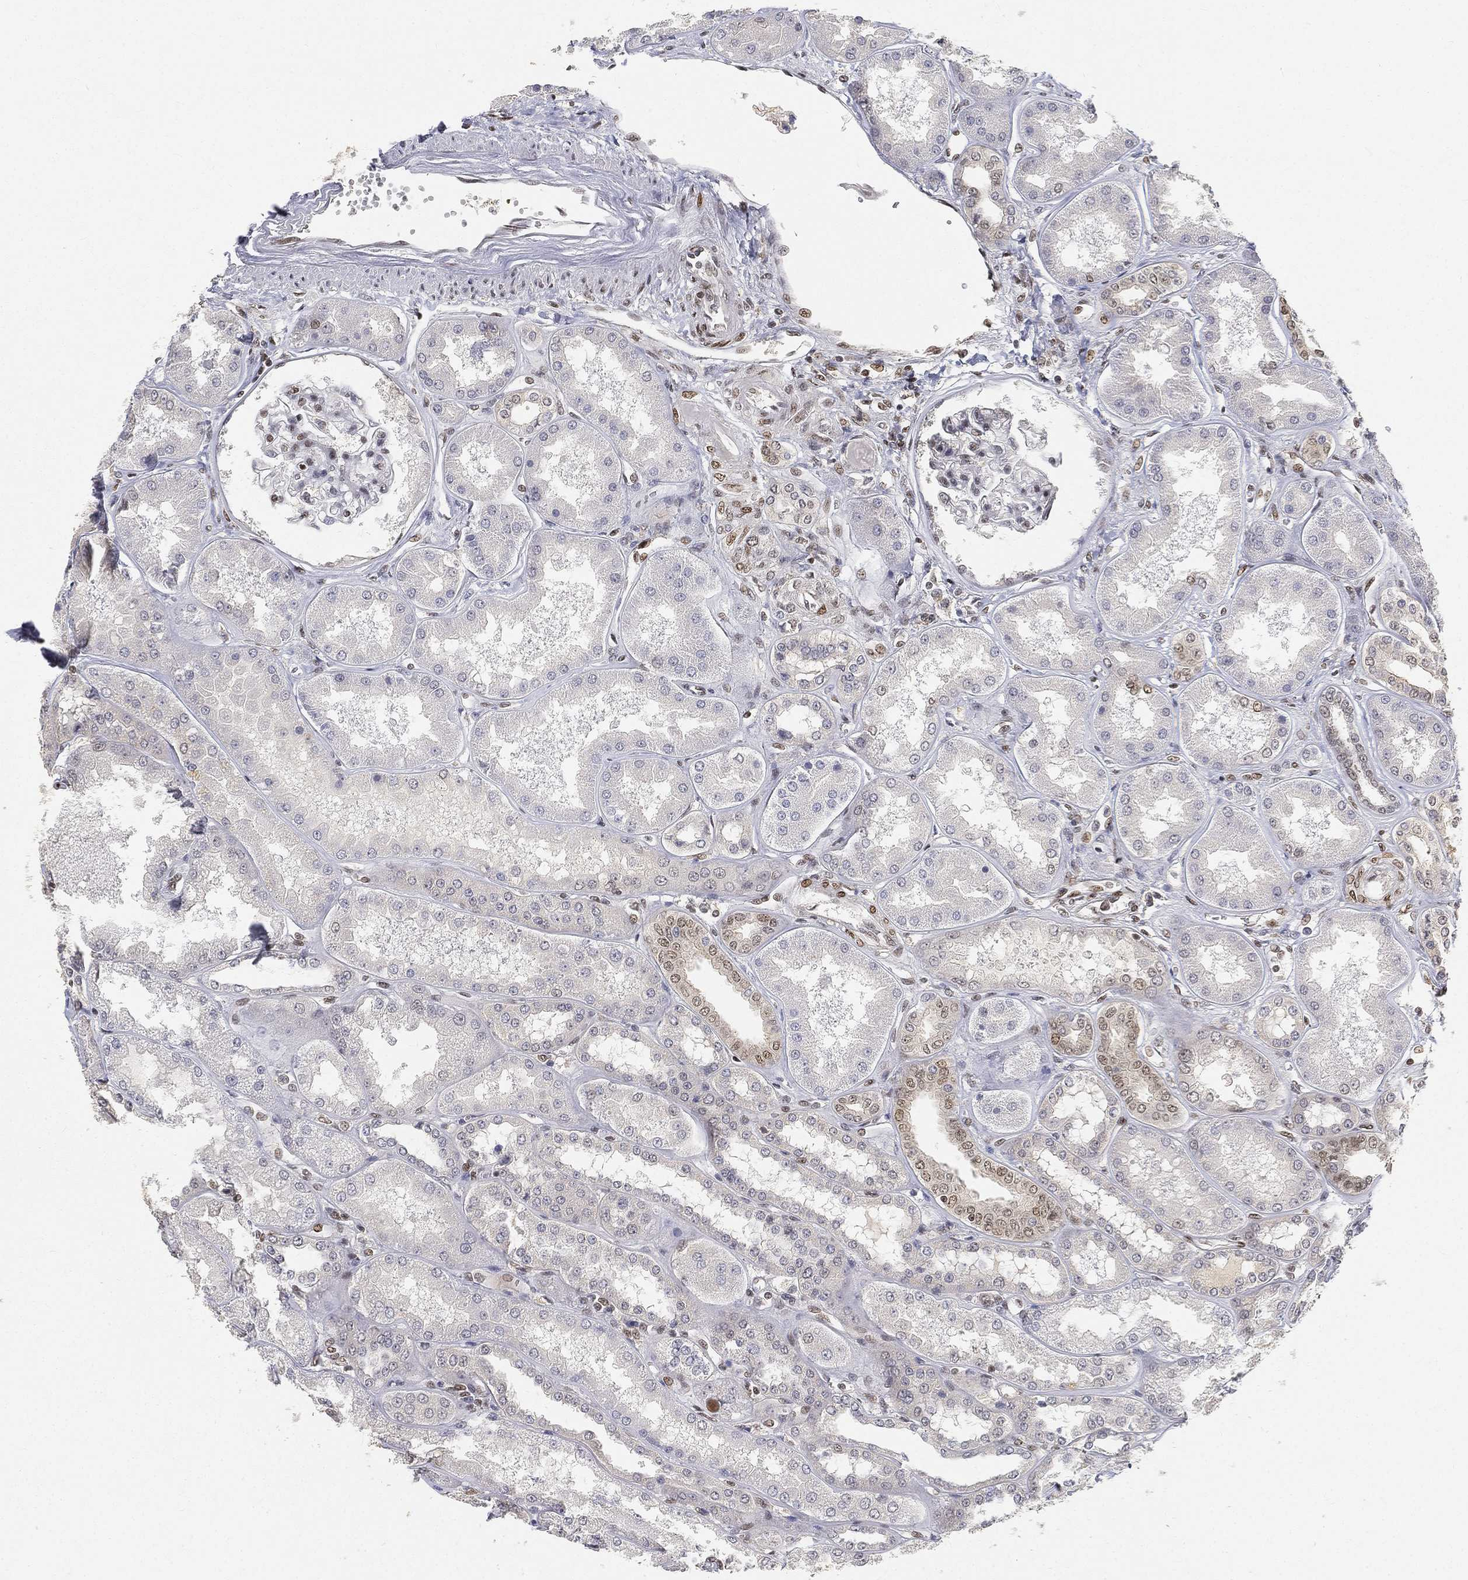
{"staining": {"intensity": "moderate", "quantity": "<25%", "location": "nuclear"}, "tissue": "kidney", "cell_type": "Cells in glomeruli", "image_type": "normal", "snomed": [{"axis": "morphology", "description": "Normal tissue, NOS"}, {"axis": "topography", "description": "Kidney"}], "caption": "Immunohistochemistry (IHC) of unremarkable human kidney shows low levels of moderate nuclear expression in approximately <25% of cells in glomeruli. Nuclei are stained in blue.", "gene": "CRTC3", "patient": {"sex": "female", "age": 56}}